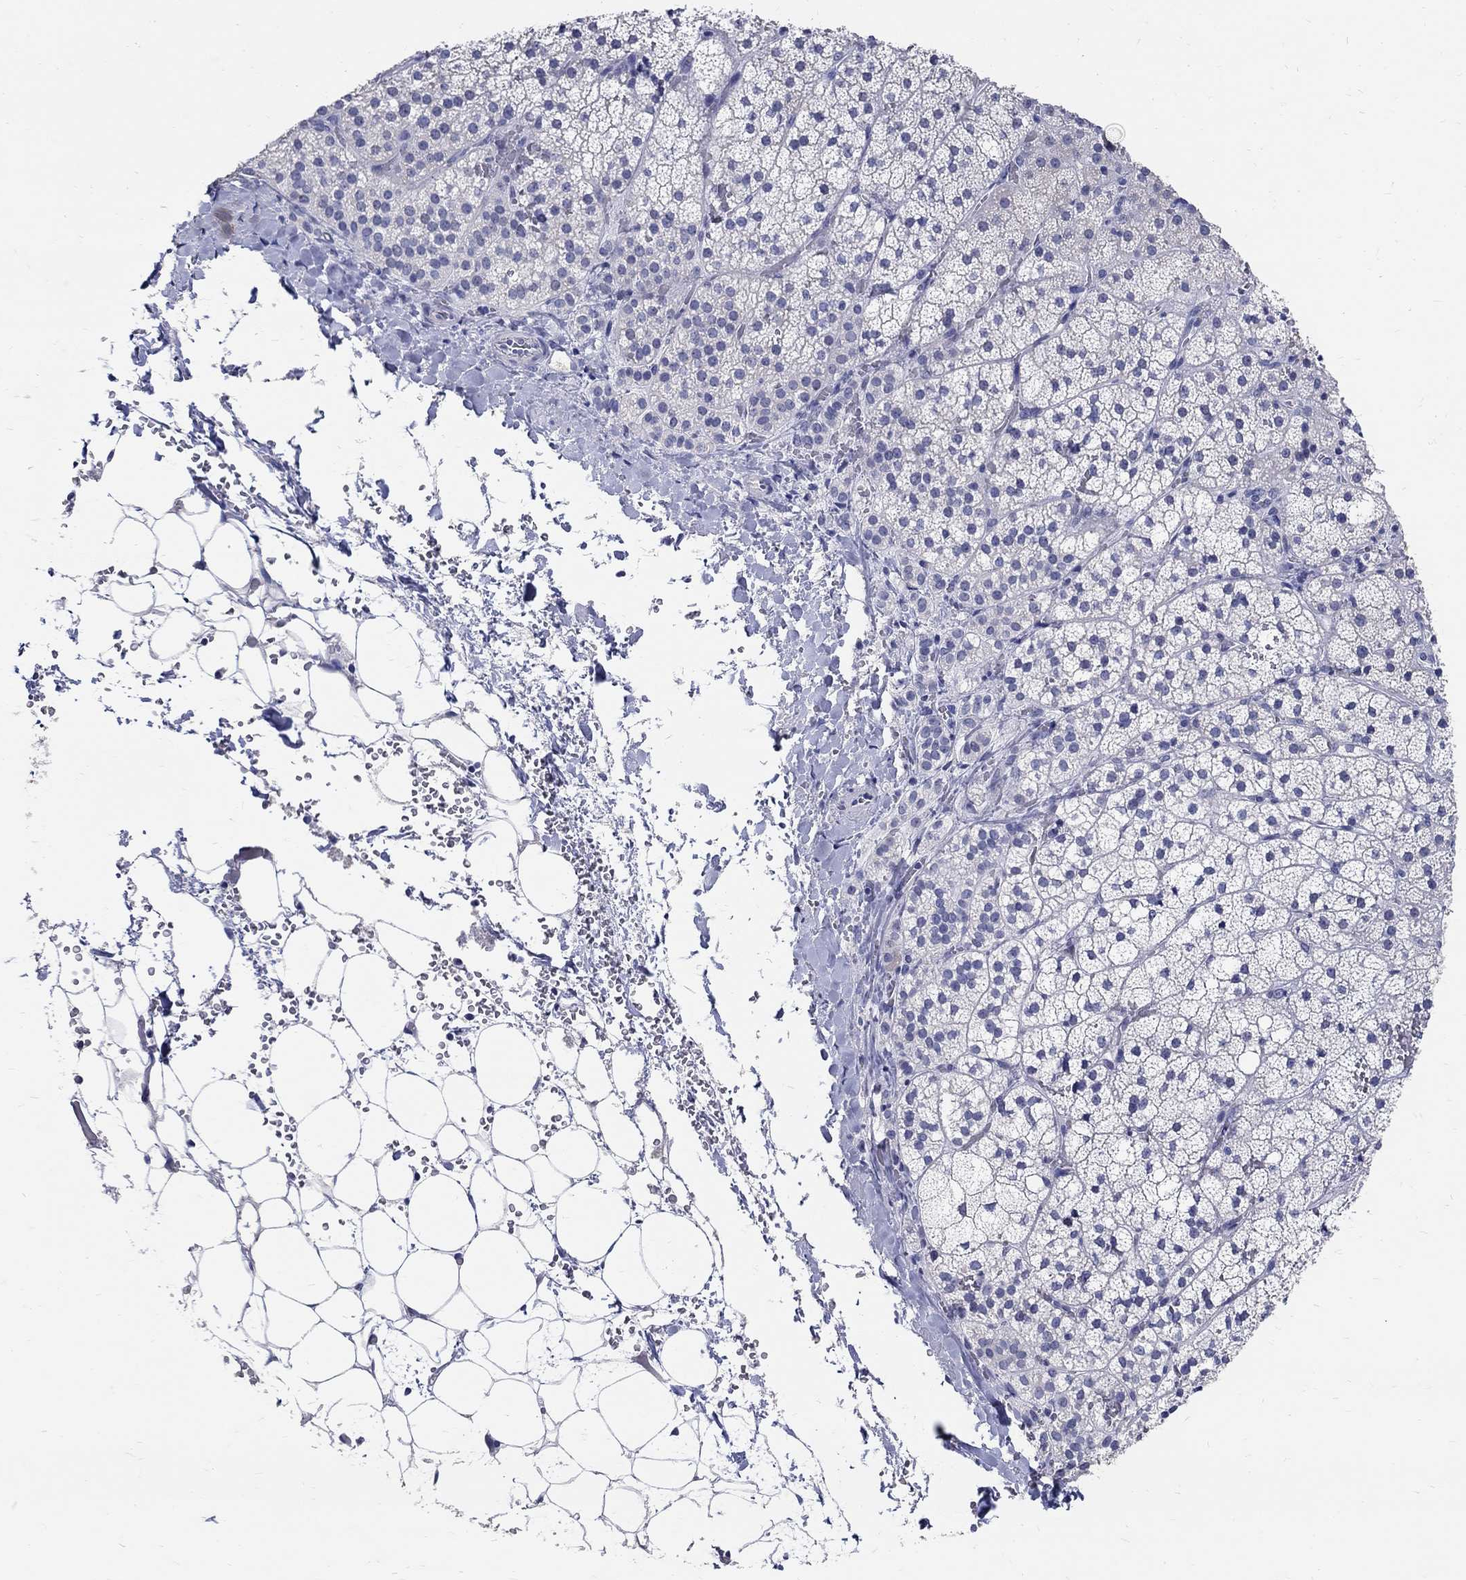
{"staining": {"intensity": "weak", "quantity": "<25%", "location": "cytoplasmic/membranous"}, "tissue": "adrenal gland", "cell_type": "Glandular cells", "image_type": "normal", "snomed": [{"axis": "morphology", "description": "Normal tissue, NOS"}, {"axis": "topography", "description": "Adrenal gland"}], "caption": "Immunohistochemistry of normal human adrenal gland displays no staining in glandular cells. (Brightfield microscopy of DAB (3,3'-diaminobenzidine) immunohistochemistry (IHC) at high magnification).", "gene": "SOX2", "patient": {"sex": "male", "age": 53}}